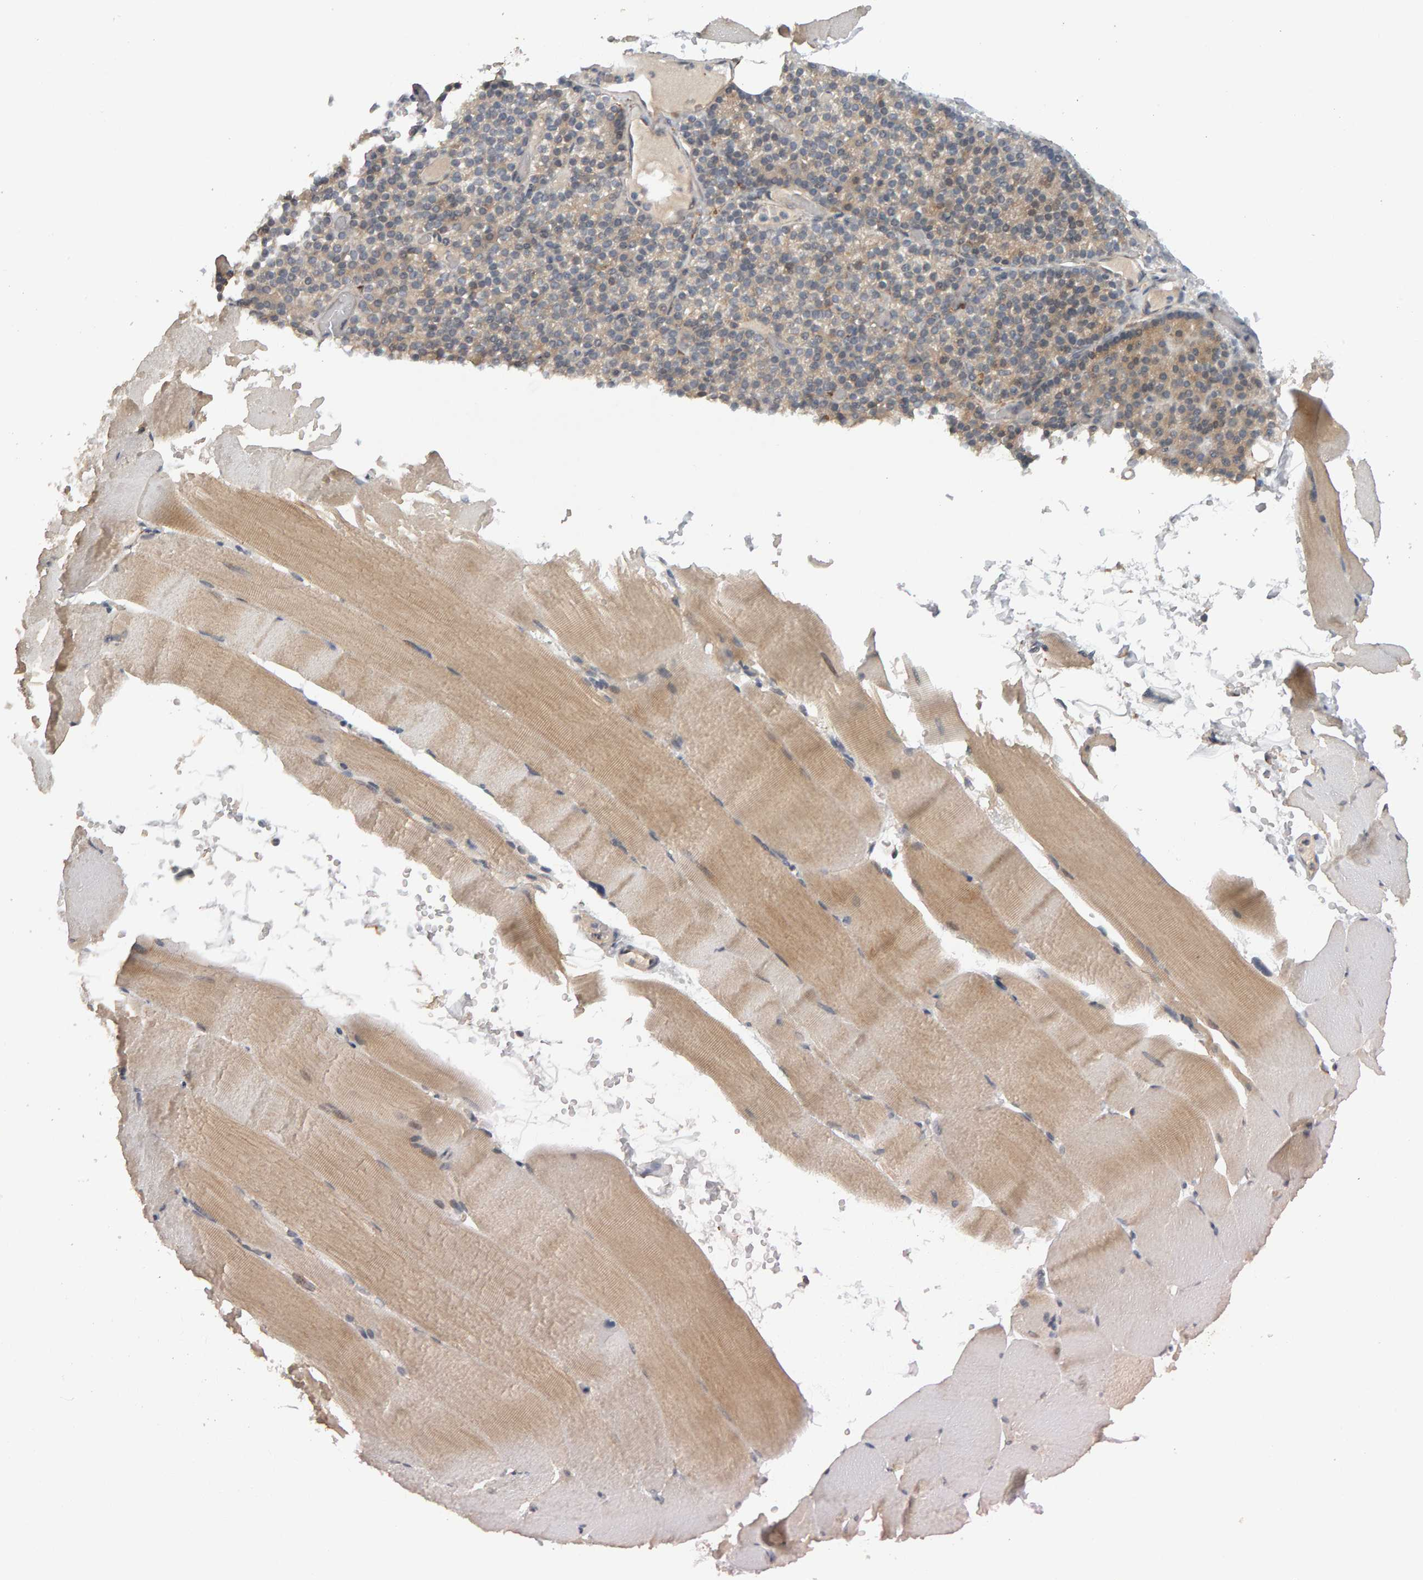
{"staining": {"intensity": "moderate", "quantity": "<25%", "location": "cytoplasmic/membranous"}, "tissue": "skeletal muscle", "cell_type": "Myocytes", "image_type": "normal", "snomed": [{"axis": "morphology", "description": "Normal tissue, NOS"}, {"axis": "topography", "description": "Skeletal muscle"}, {"axis": "topography", "description": "Parathyroid gland"}], "caption": "Immunohistochemical staining of unremarkable skeletal muscle demonstrates <25% levels of moderate cytoplasmic/membranous protein expression in approximately <25% of myocytes. (Brightfield microscopy of DAB IHC at high magnification).", "gene": "CDCA5", "patient": {"sex": "female", "age": 37}}